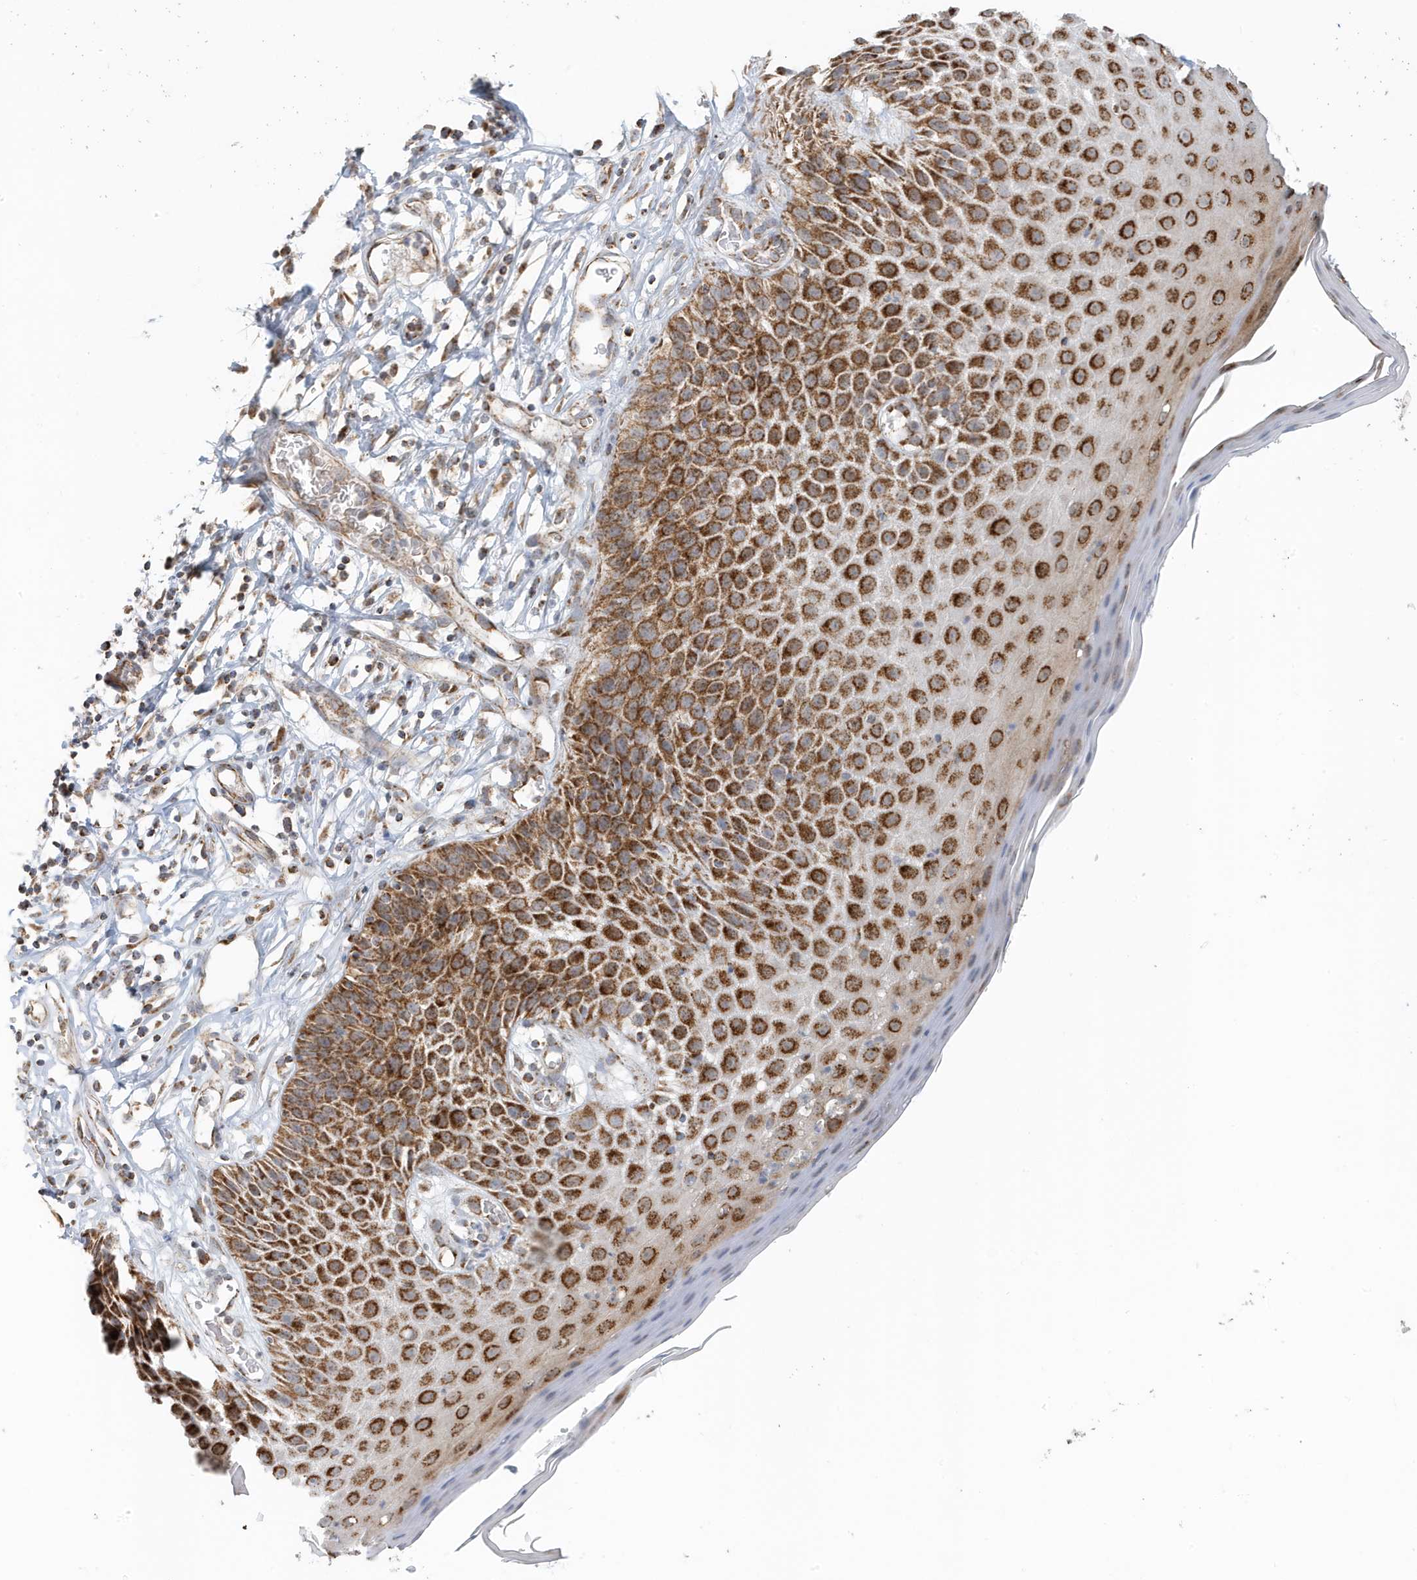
{"staining": {"intensity": "strong", "quantity": ">75%", "location": "cytoplasmic/membranous"}, "tissue": "skin", "cell_type": "Epidermal cells", "image_type": "normal", "snomed": [{"axis": "morphology", "description": "Normal tissue, NOS"}, {"axis": "topography", "description": "Vulva"}], "caption": "Human skin stained for a protein (brown) demonstrates strong cytoplasmic/membranous positive staining in about >75% of epidermal cells.", "gene": "MAN1A1", "patient": {"sex": "female", "age": 68}}